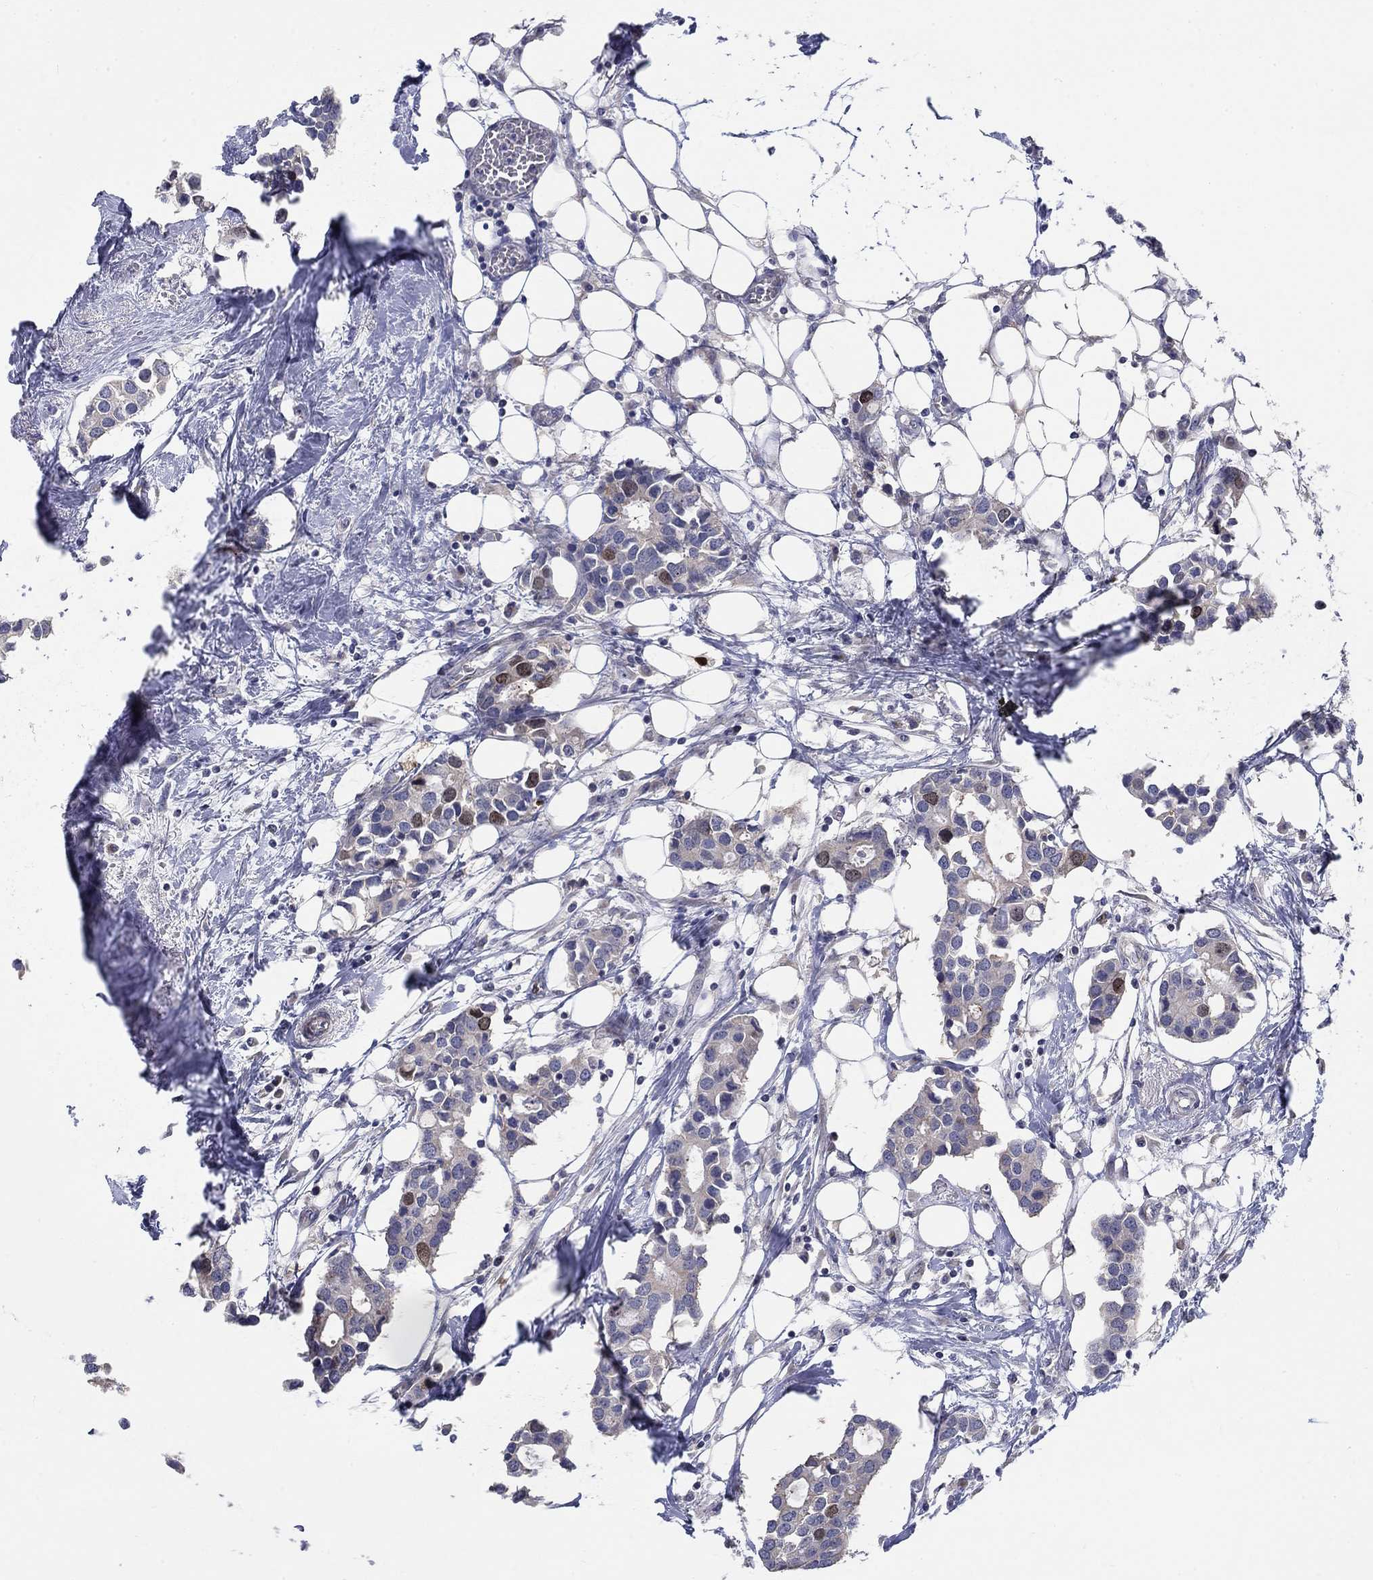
{"staining": {"intensity": "moderate", "quantity": "<25%", "location": "nuclear"}, "tissue": "breast cancer", "cell_type": "Tumor cells", "image_type": "cancer", "snomed": [{"axis": "morphology", "description": "Duct carcinoma"}, {"axis": "topography", "description": "Breast"}], "caption": "Protein expression analysis of human breast intraductal carcinoma reveals moderate nuclear expression in about <25% of tumor cells. The protein is shown in brown color, while the nuclei are stained blue.", "gene": "PRC1", "patient": {"sex": "female", "age": 83}}